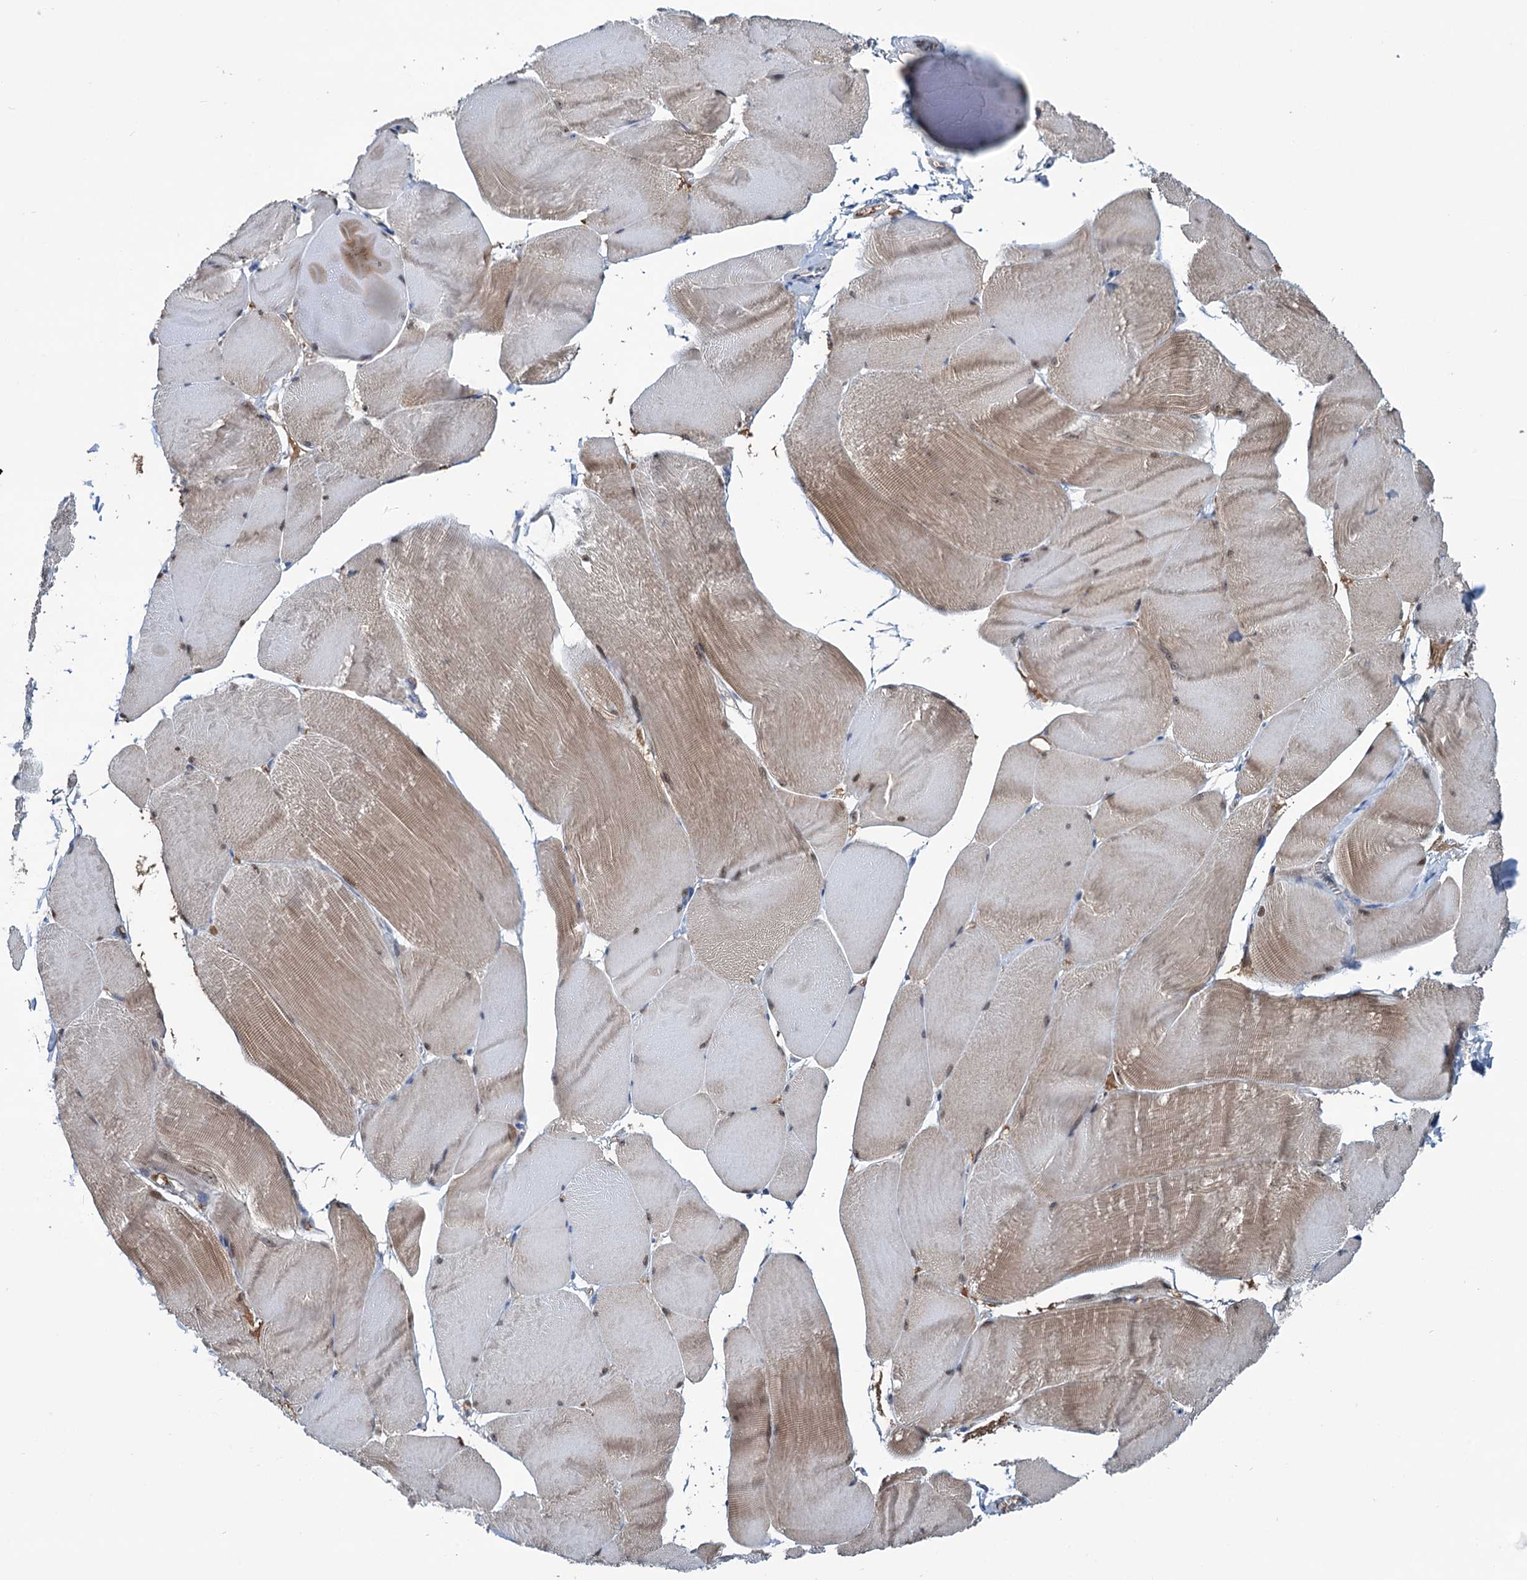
{"staining": {"intensity": "moderate", "quantity": ">75%", "location": "cytoplasmic/membranous,nuclear"}, "tissue": "skeletal muscle", "cell_type": "Myocytes", "image_type": "normal", "snomed": [{"axis": "morphology", "description": "Normal tissue, NOS"}, {"axis": "morphology", "description": "Basal cell carcinoma"}, {"axis": "topography", "description": "Skeletal muscle"}], "caption": "An immunohistochemistry (IHC) histopathology image of benign tissue is shown. Protein staining in brown shows moderate cytoplasmic/membranous,nuclear positivity in skeletal muscle within myocytes.", "gene": "LPIN1", "patient": {"sex": "female", "age": 64}}